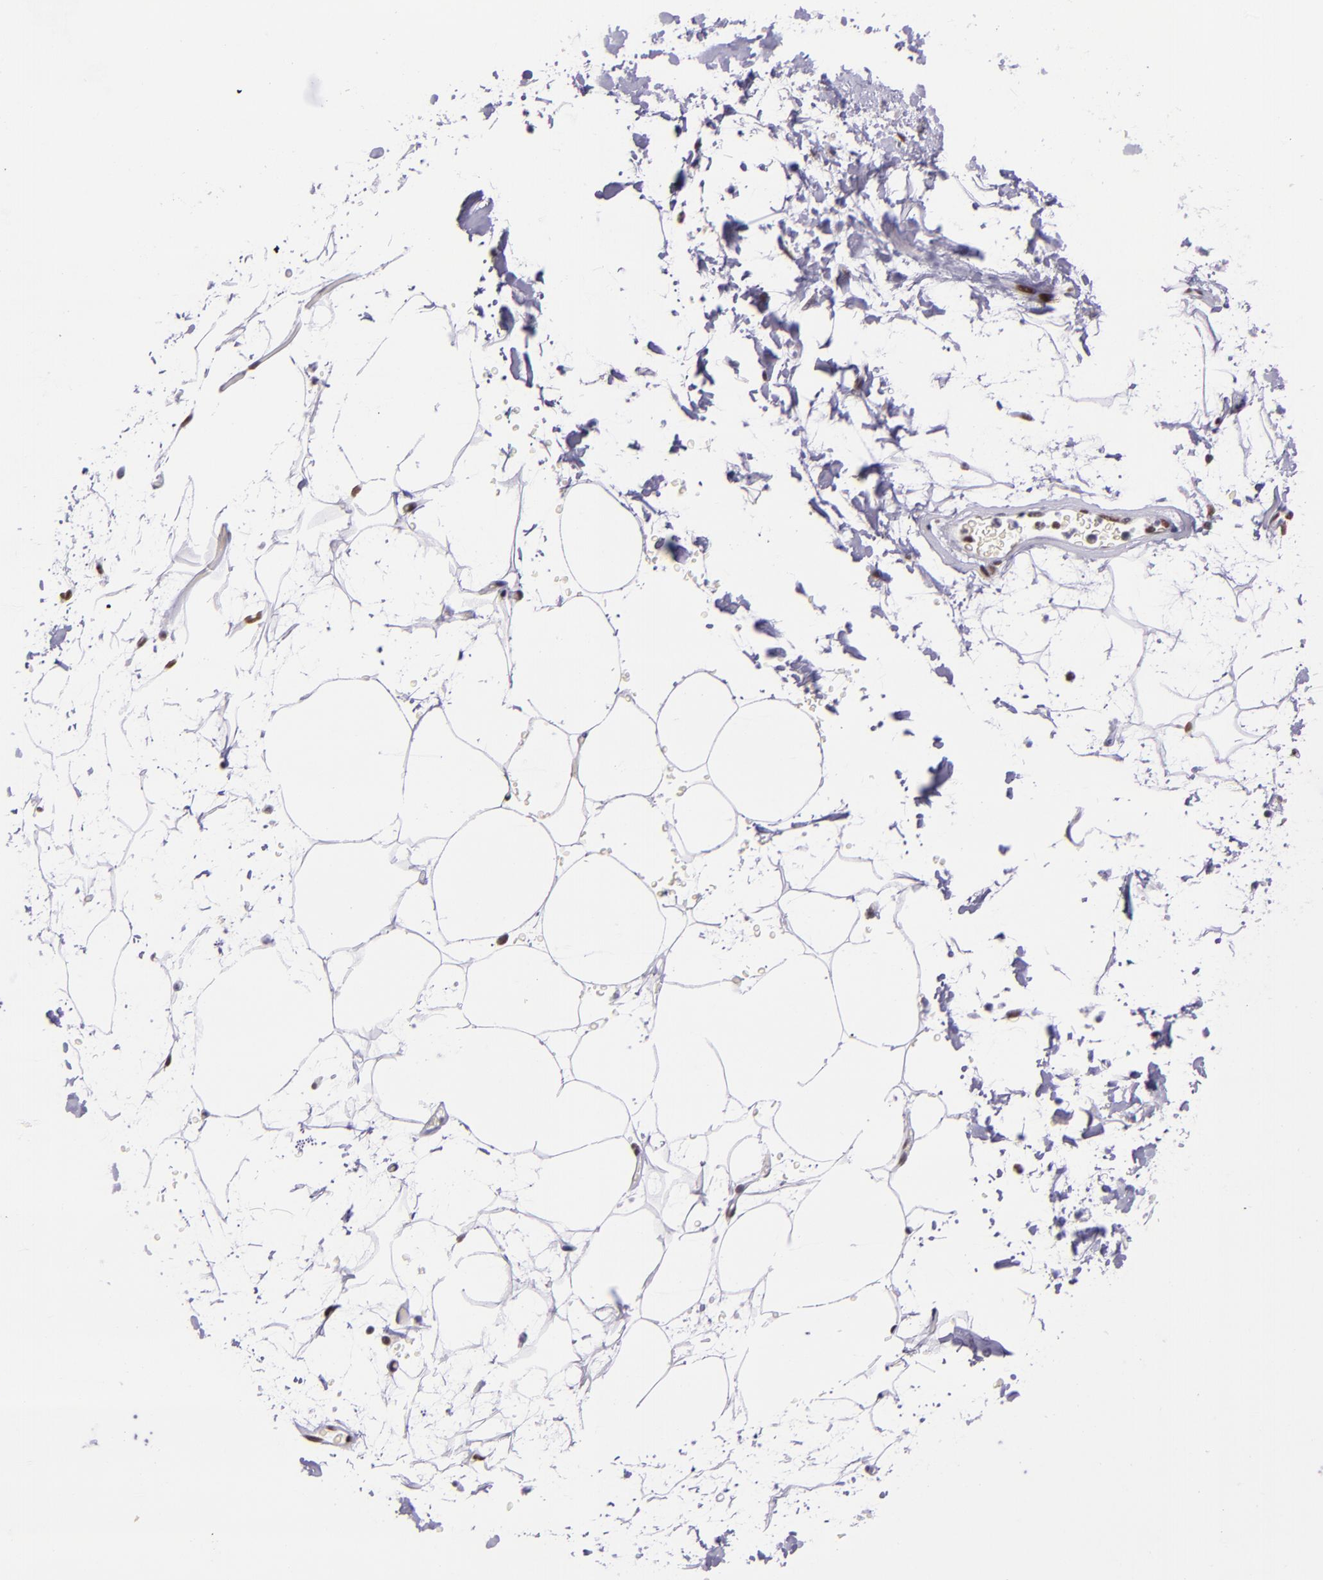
{"staining": {"intensity": "moderate", "quantity": ">75%", "location": "nuclear"}, "tissue": "adipose tissue", "cell_type": "Adipocytes", "image_type": "normal", "snomed": [{"axis": "morphology", "description": "Normal tissue, NOS"}, {"axis": "topography", "description": "Soft tissue"}], "caption": "Immunohistochemical staining of benign human adipose tissue exhibits medium levels of moderate nuclear positivity in about >75% of adipocytes.", "gene": "GPKOW", "patient": {"sex": "male", "age": 72}}